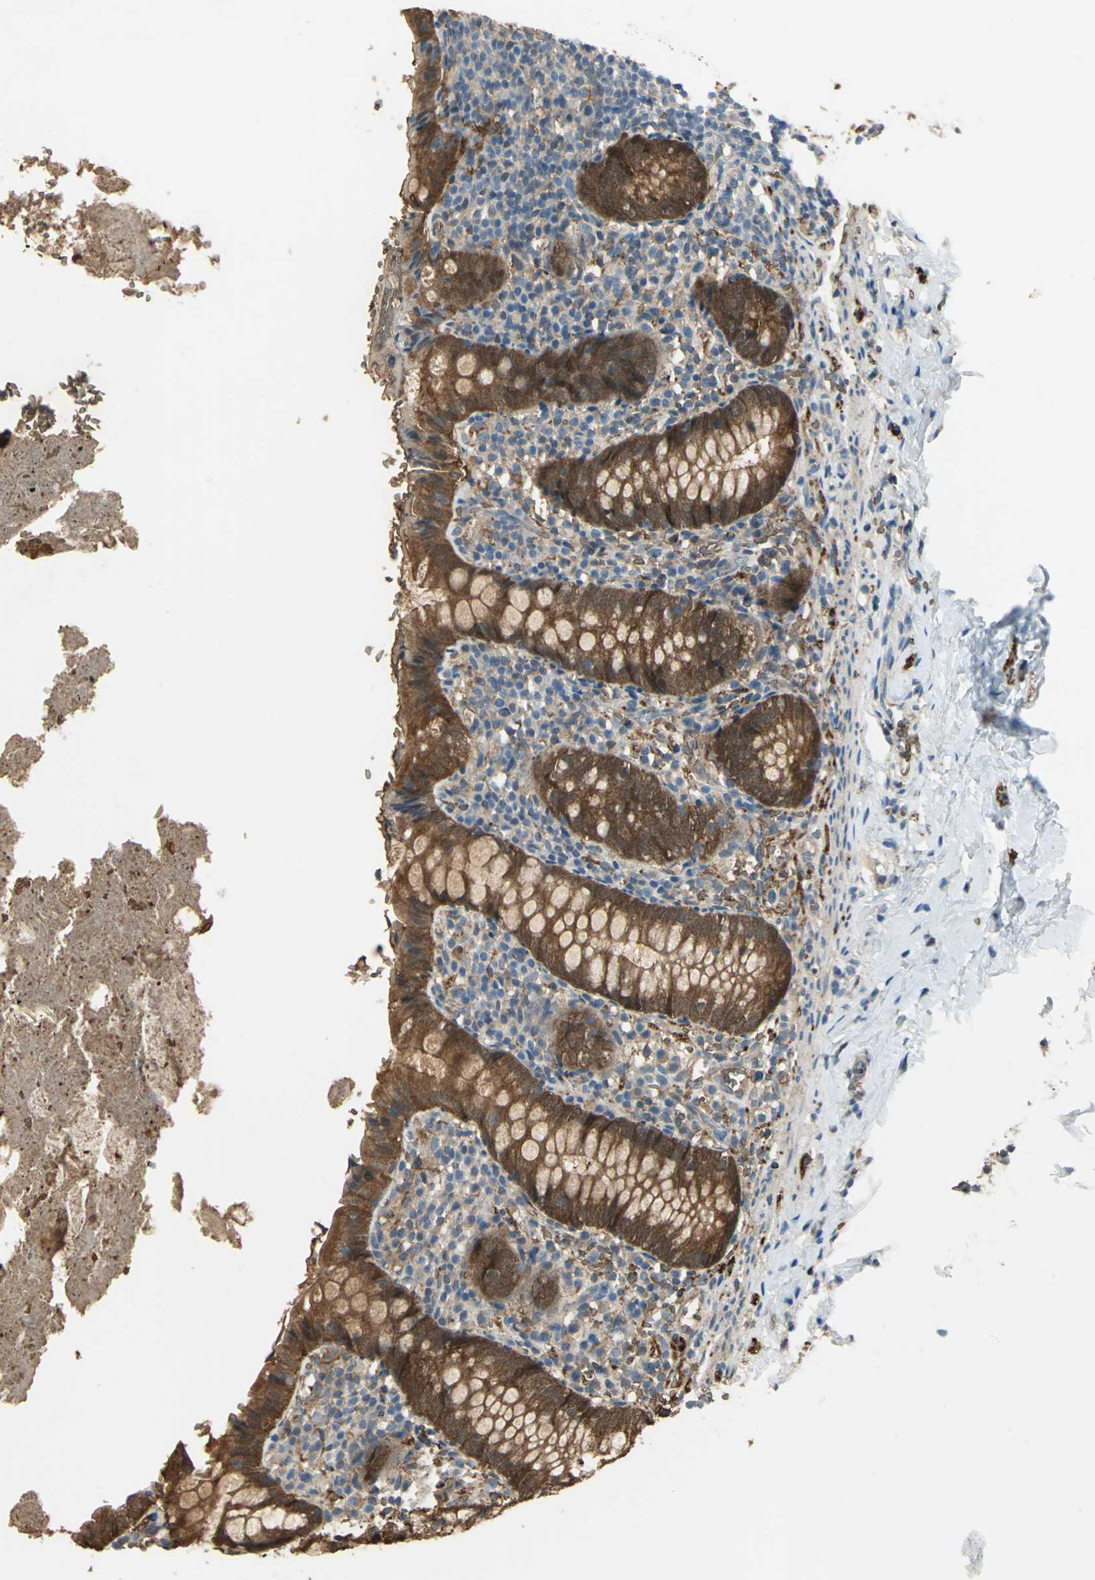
{"staining": {"intensity": "strong", "quantity": ">75%", "location": "cytoplasmic/membranous,nuclear"}, "tissue": "appendix", "cell_type": "Glandular cells", "image_type": "normal", "snomed": [{"axis": "morphology", "description": "Normal tissue, NOS"}, {"axis": "topography", "description": "Appendix"}], "caption": "Strong cytoplasmic/membranous,nuclear protein staining is appreciated in approximately >75% of glandular cells in appendix.", "gene": "DDAH1", "patient": {"sex": "female", "age": 10}}